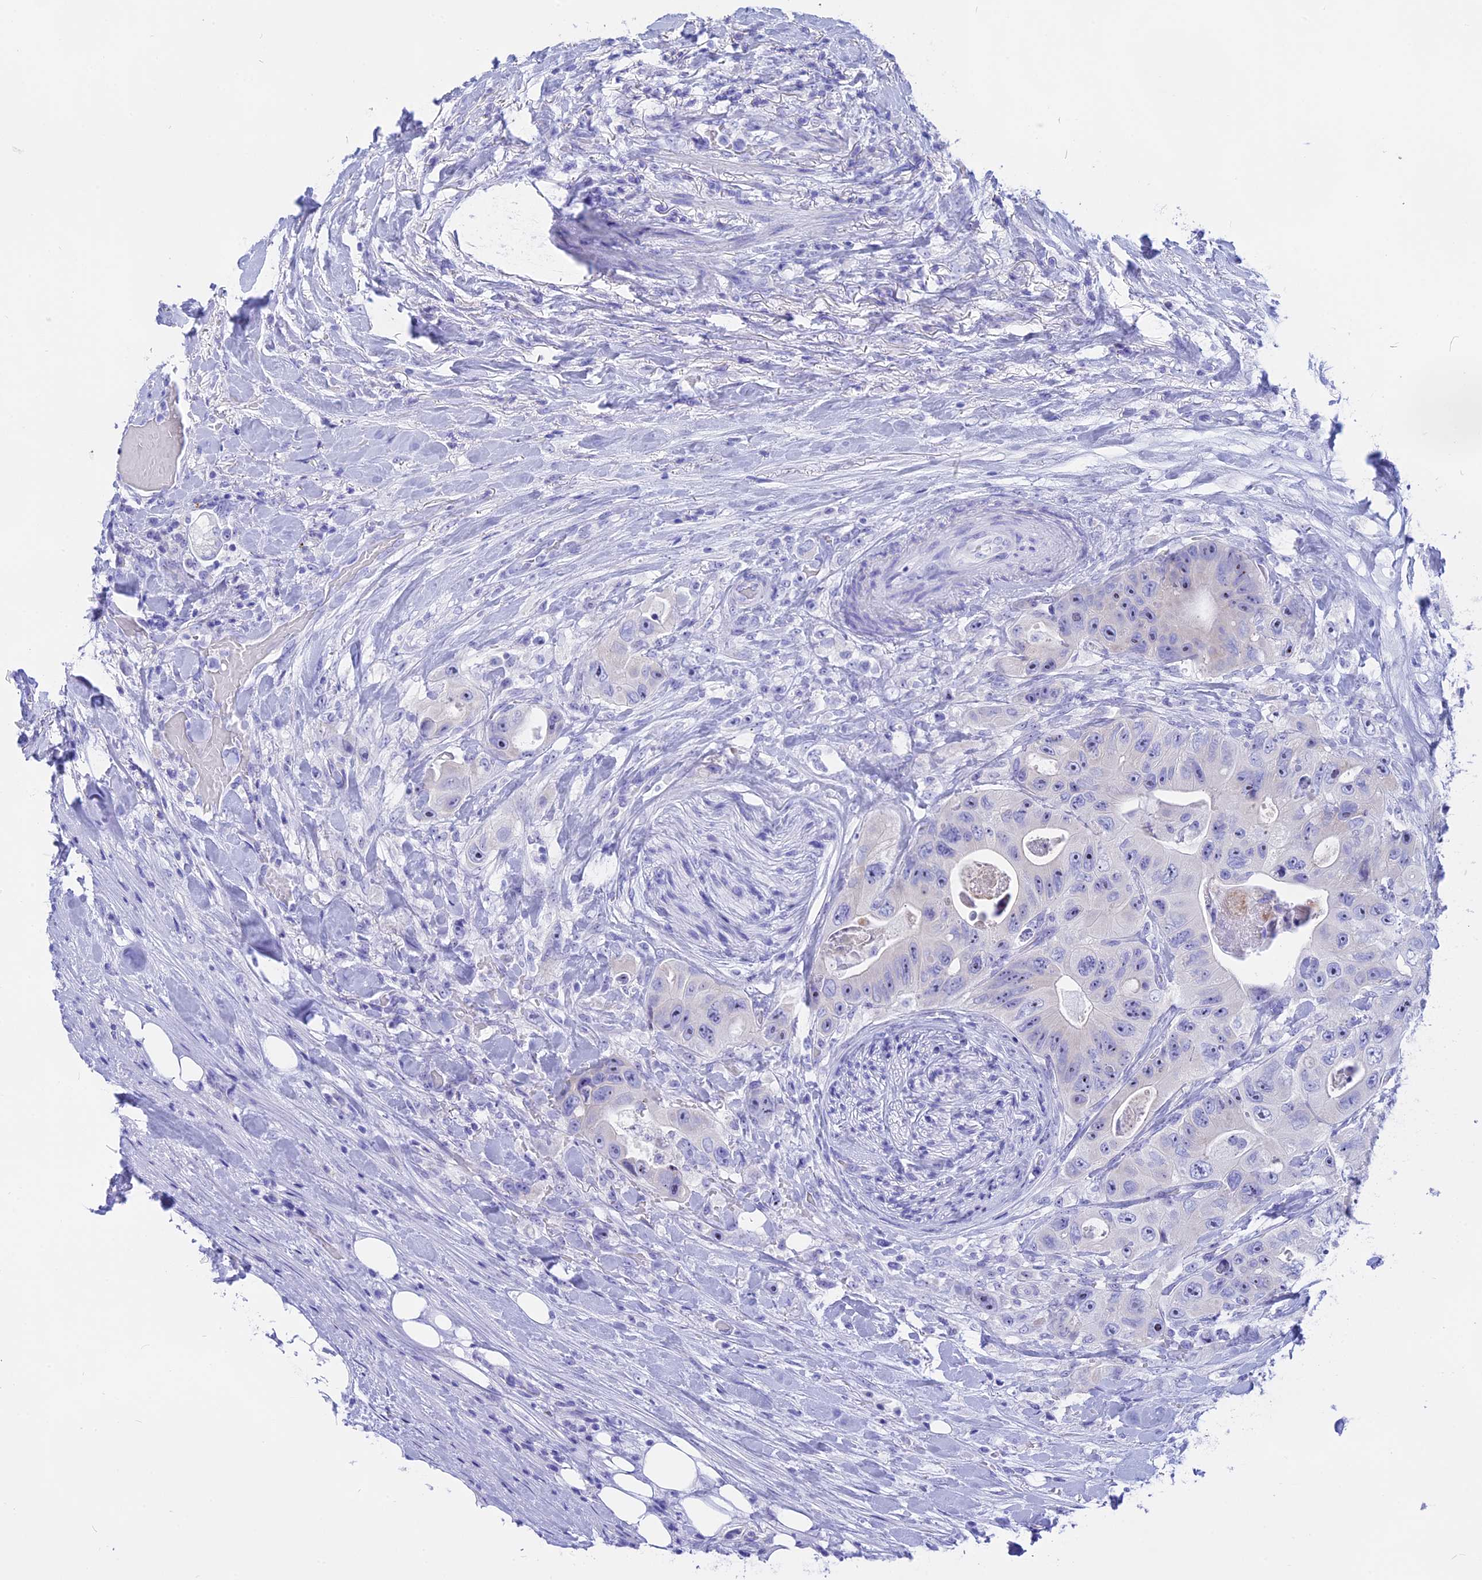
{"staining": {"intensity": "negative", "quantity": "none", "location": "none"}, "tissue": "colorectal cancer", "cell_type": "Tumor cells", "image_type": "cancer", "snomed": [{"axis": "morphology", "description": "Adenocarcinoma, NOS"}, {"axis": "topography", "description": "Colon"}], "caption": "Tumor cells show no significant protein staining in colorectal cancer (adenocarcinoma). The staining was performed using DAB (3,3'-diaminobenzidine) to visualize the protein expression in brown, while the nuclei were stained in blue with hematoxylin (Magnification: 20x).", "gene": "ISCA1", "patient": {"sex": "female", "age": 46}}